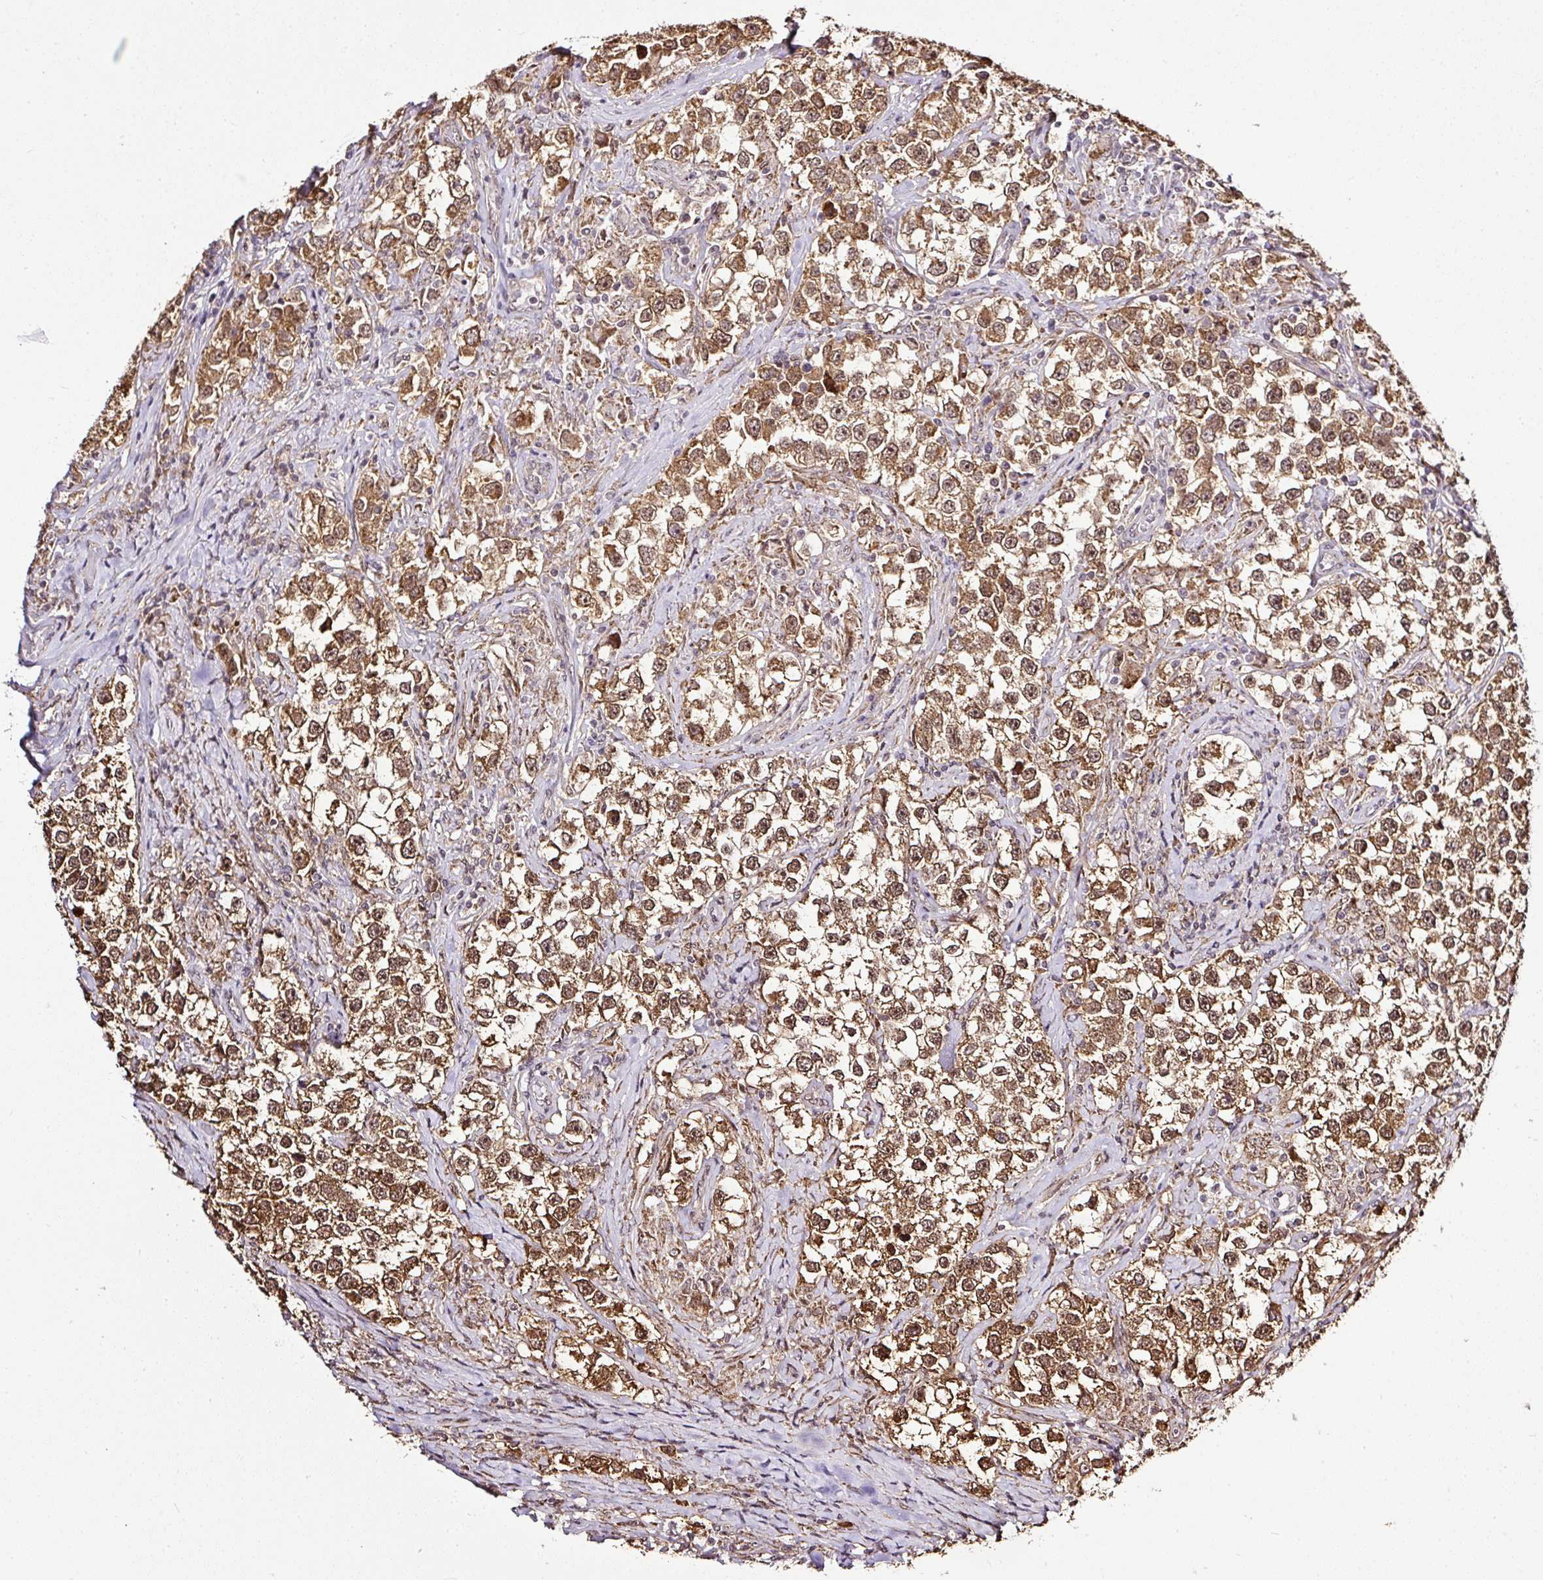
{"staining": {"intensity": "moderate", "quantity": ">75%", "location": "cytoplasmic/membranous,nuclear"}, "tissue": "testis cancer", "cell_type": "Tumor cells", "image_type": "cancer", "snomed": [{"axis": "morphology", "description": "Seminoma, NOS"}, {"axis": "topography", "description": "Testis"}], "caption": "A micrograph of human testis seminoma stained for a protein reveals moderate cytoplasmic/membranous and nuclear brown staining in tumor cells.", "gene": "FAM153A", "patient": {"sex": "male", "age": 46}}